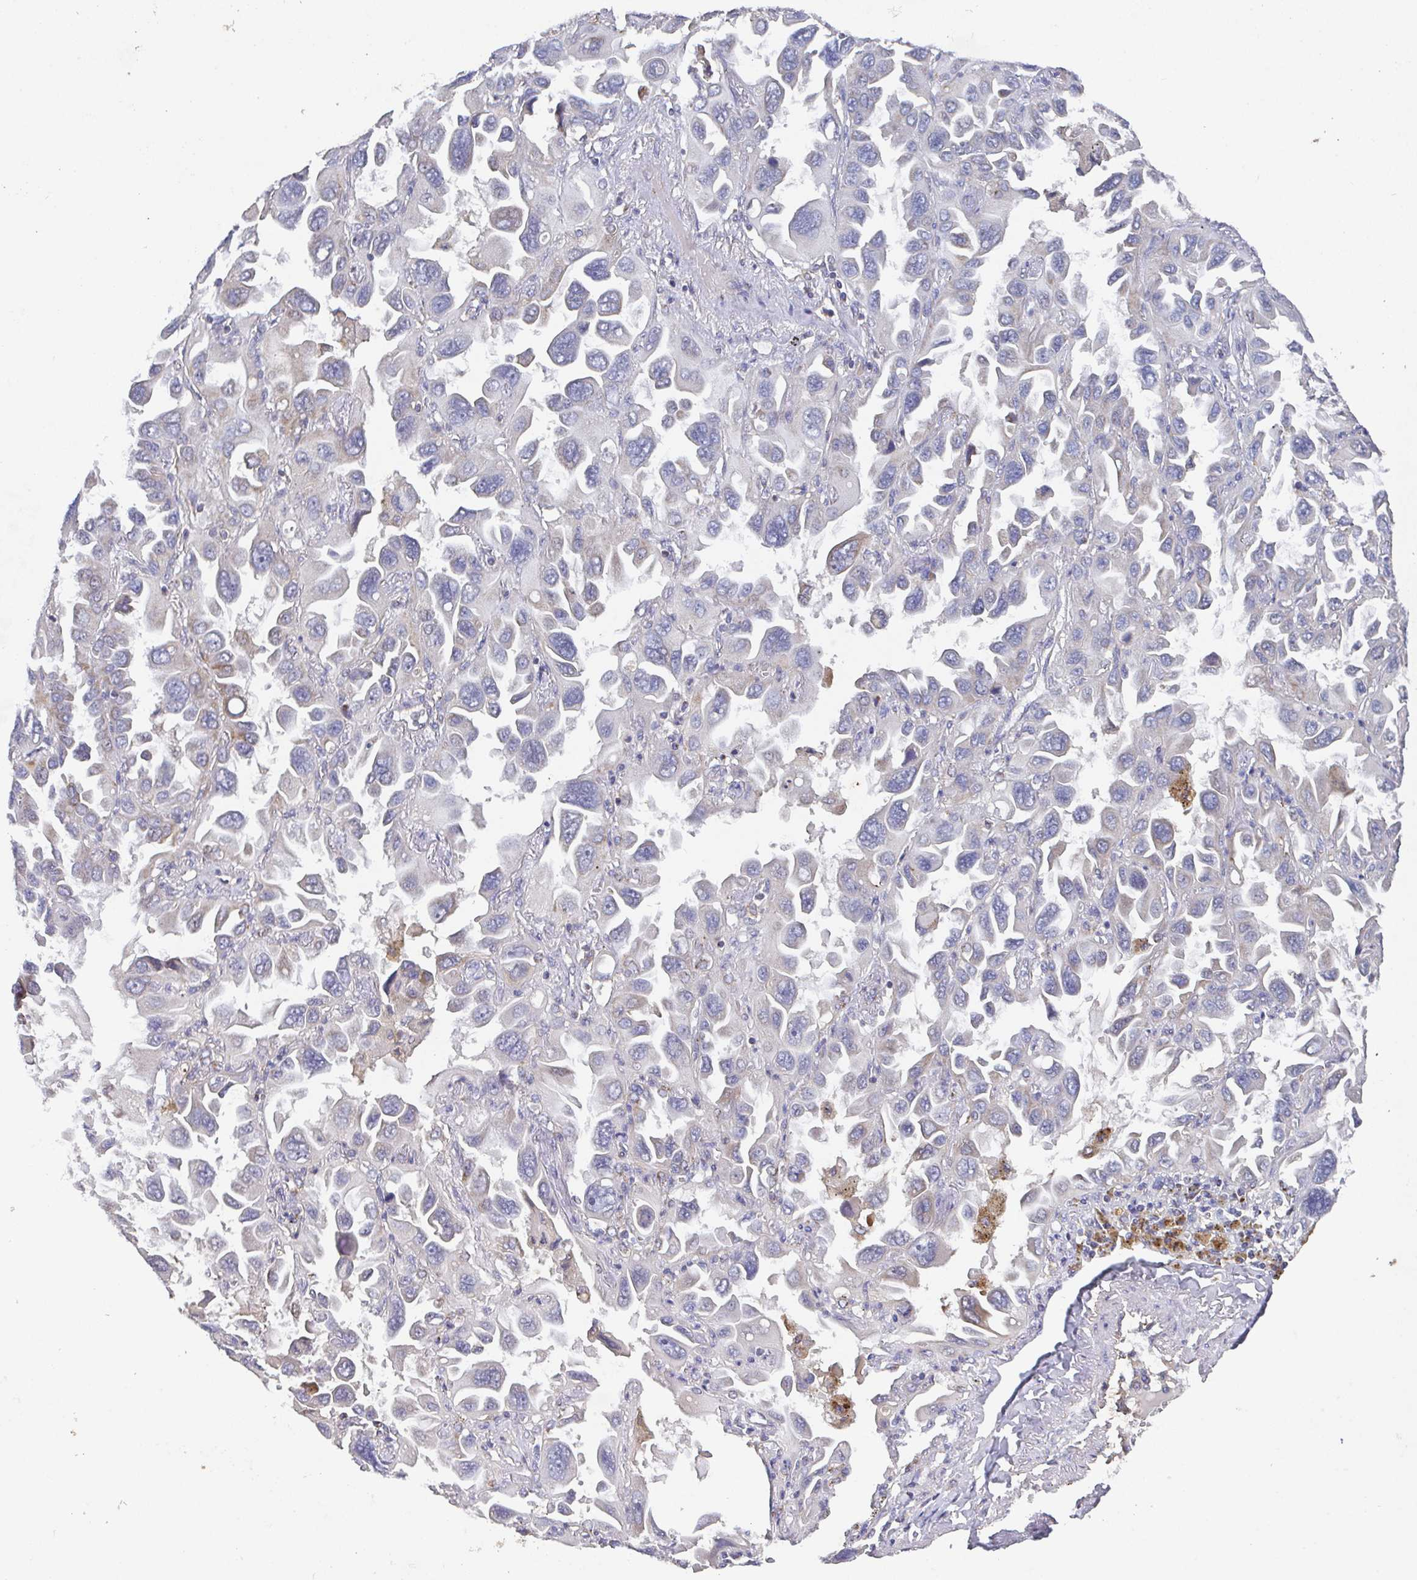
{"staining": {"intensity": "negative", "quantity": "none", "location": "none"}, "tissue": "lung cancer", "cell_type": "Tumor cells", "image_type": "cancer", "snomed": [{"axis": "morphology", "description": "Adenocarcinoma, NOS"}, {"axis": "topography", "description": "Lung"}], "caption": "The image reveals no significant staining in tumor cells of lung cancer (adenocarcinoma).", "gene": "MT-ND3", "patient": {"sex": "male", "age": 64}}